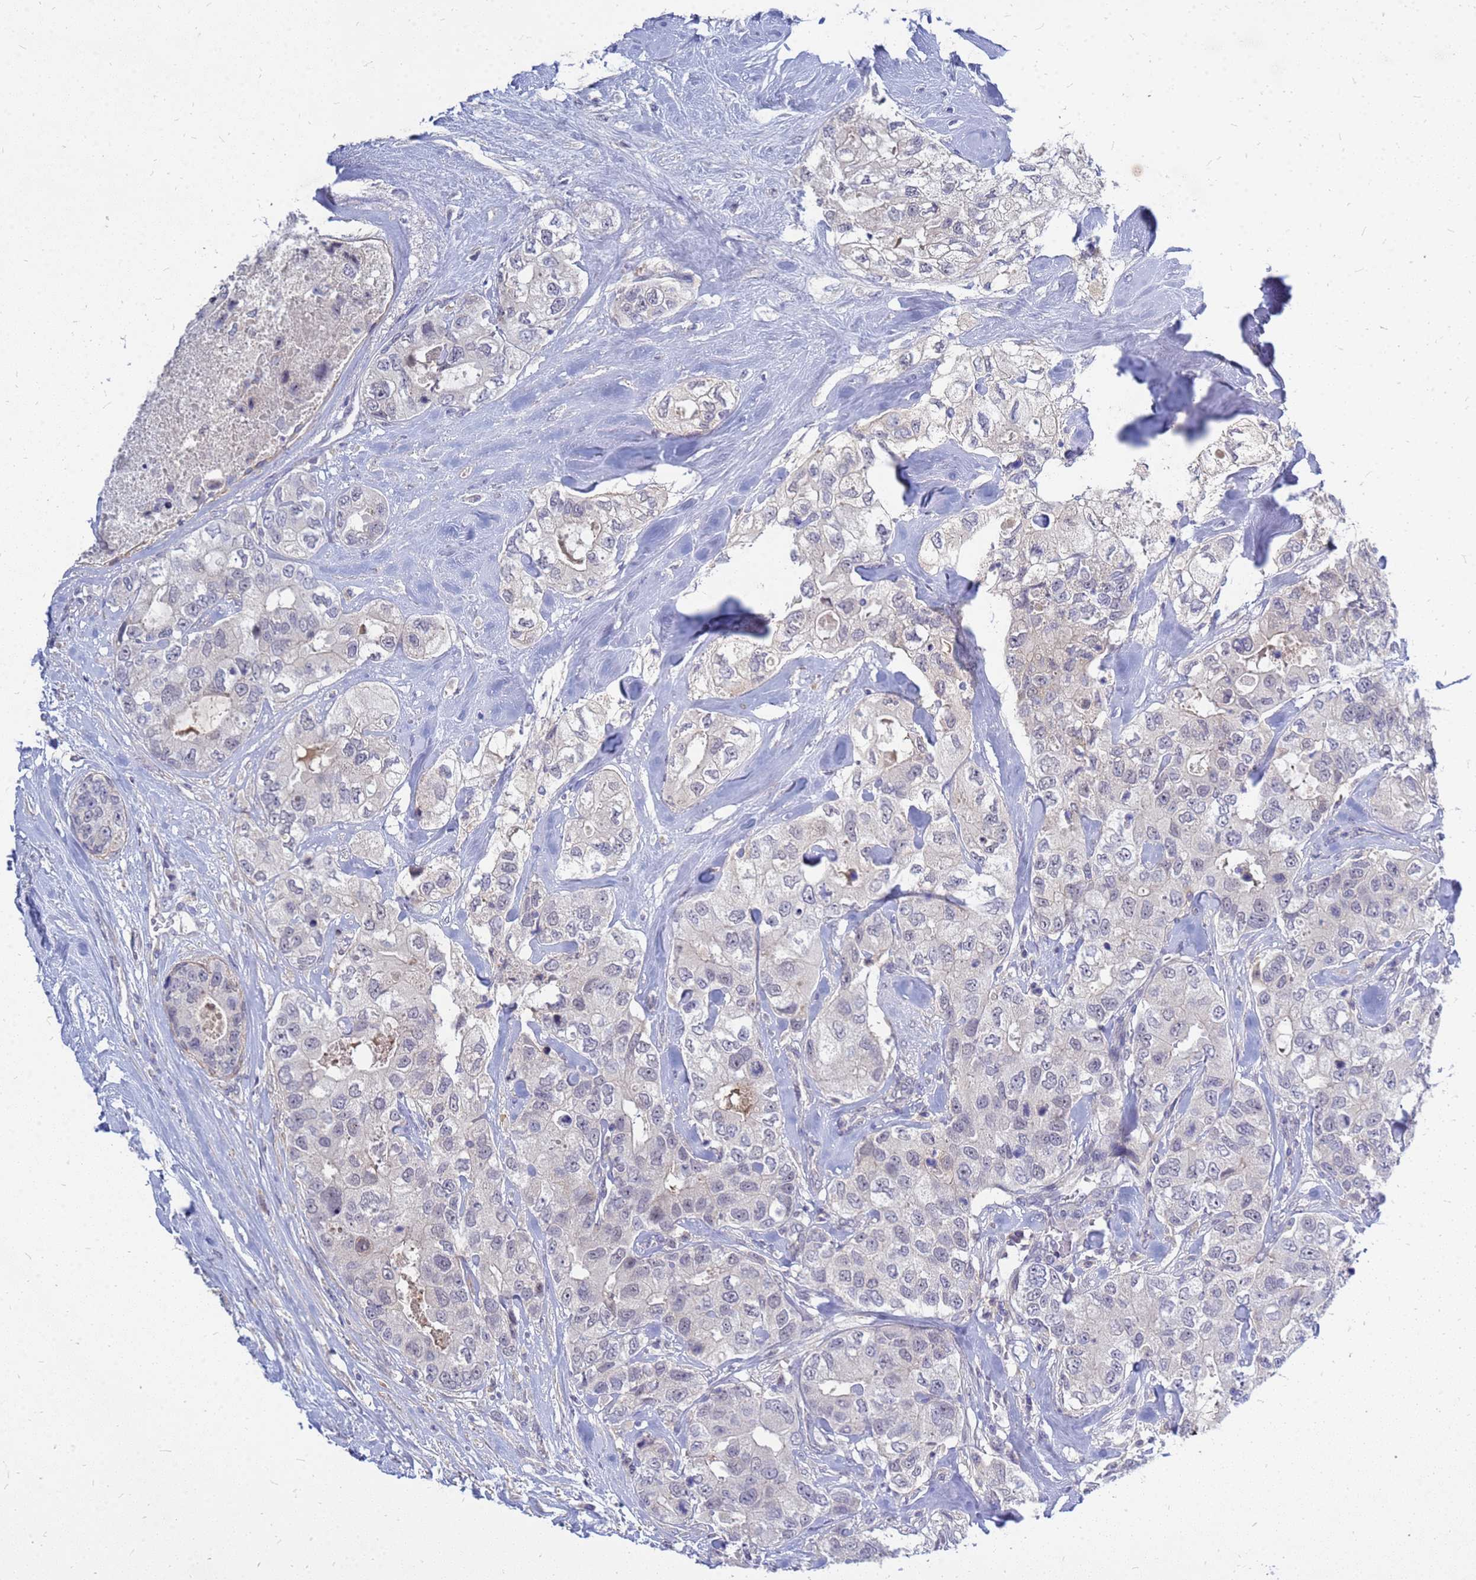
{"staining": {"intensity": "negative", "quantity": "none", "location": "none"}, "tissue": "breast cancer", "cell_type": "Tumor cells", "image_type": "cancer", "snomed": [{"axis": "morphology", "description": "Duct carcinoma"}, {"axis": "topography", "description": "Breast"}], "caption": "A high-resolution photomicrograph shows immunohistochemistry (IHC) staining of breast cancer, which displays no significant staining in tumor cells.", "gene": "SRGAP3", "patient": {"sex": "female", "age": 62}}